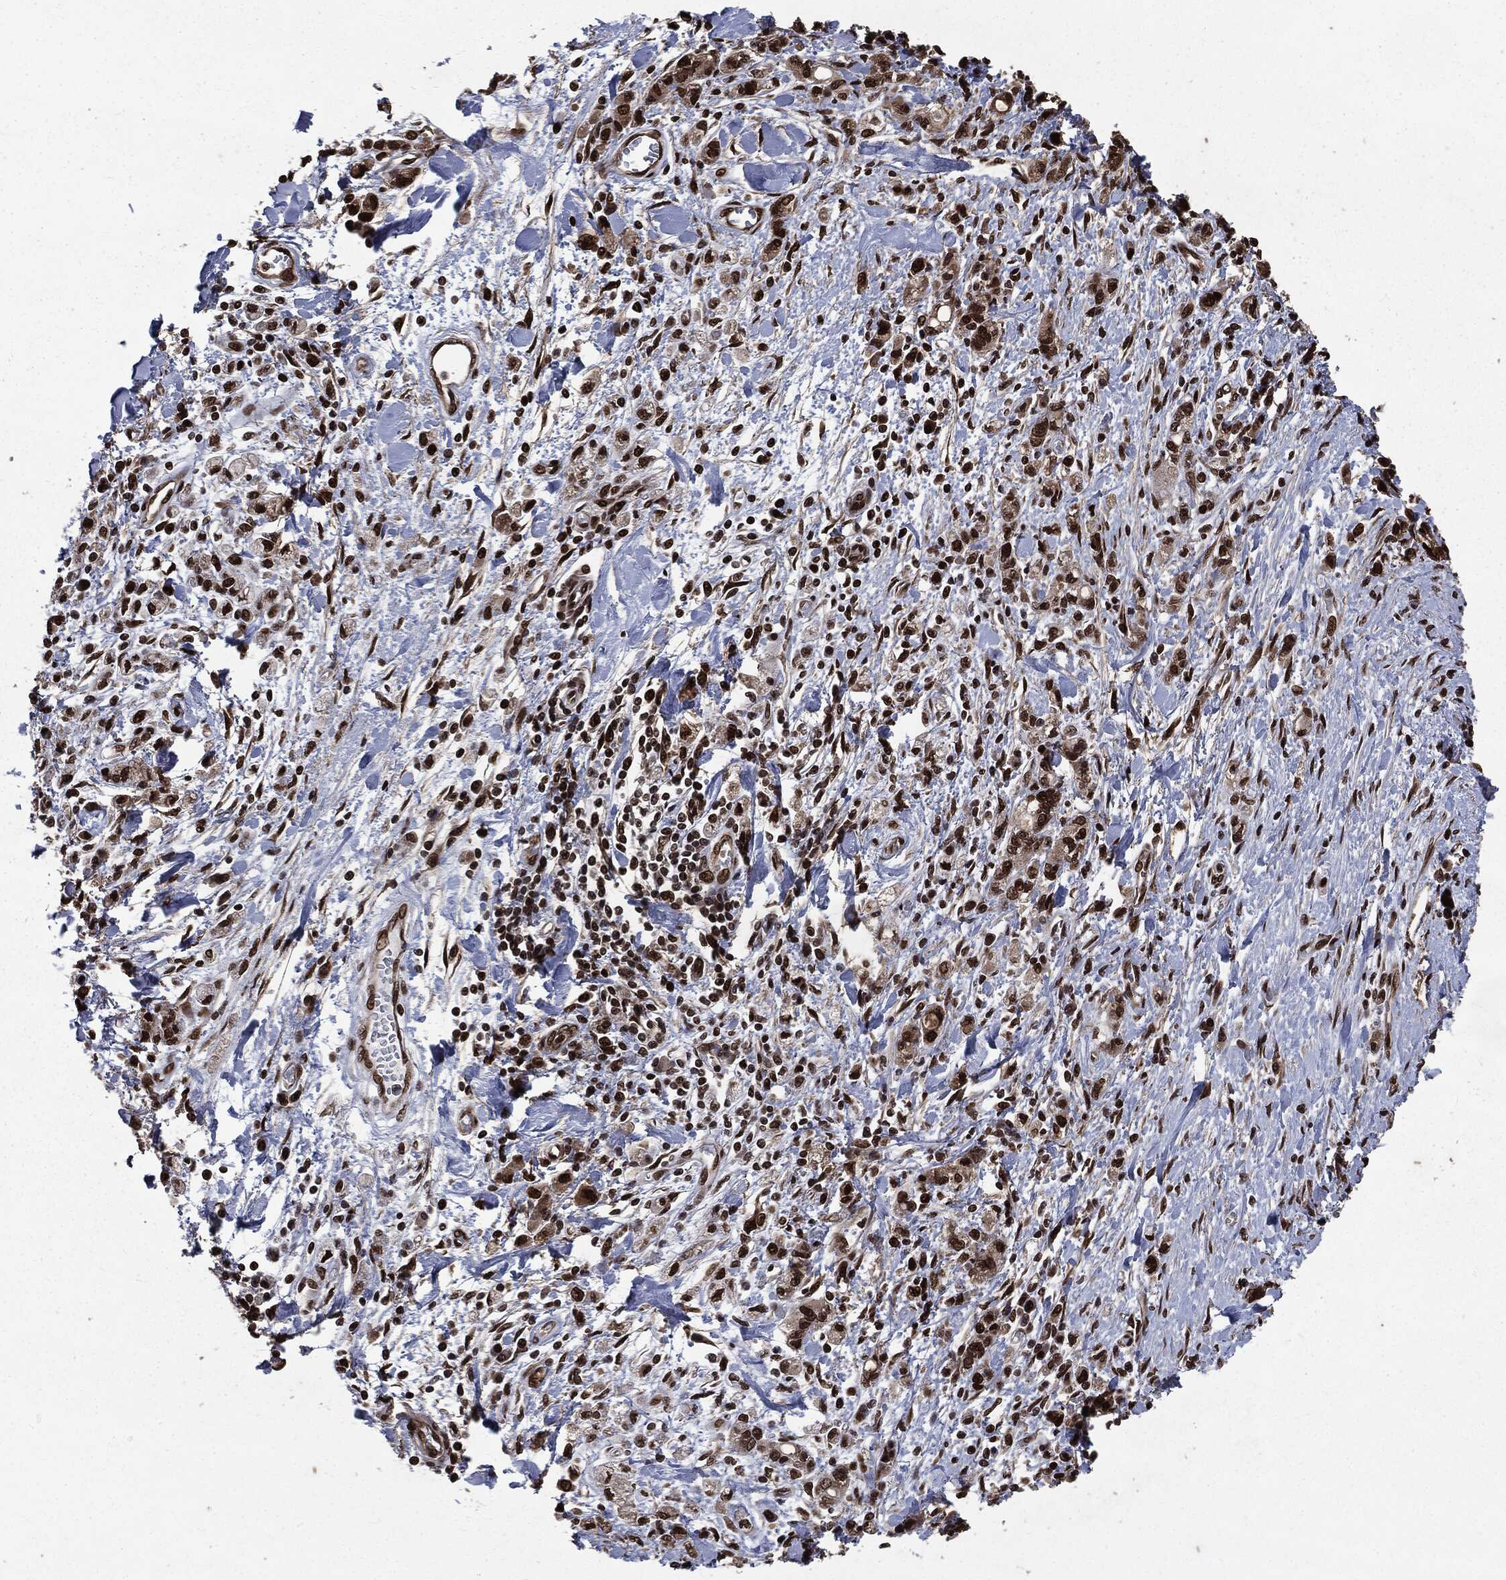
{"staining": {"intensity": "strong", "quantity": ">75%", "location": "nuclear"}, "tissue": "stomach cancer", "cell_type": "Tumor cells", "image_type": "cancer", "snomed": [{"axis": "morphology", "description": "Adenocarcinoma, NOS"}, {"axis": "topography", "description": "Stomach"}], "caption": "About >75% of tumor cells in human stomach cancer (adenocarcinoma) display strong nuclear protein staining as visualized by brown immunohistochemical staining.", "gene": "DVL2", "patient": {"sex": "male", "age": 77}}